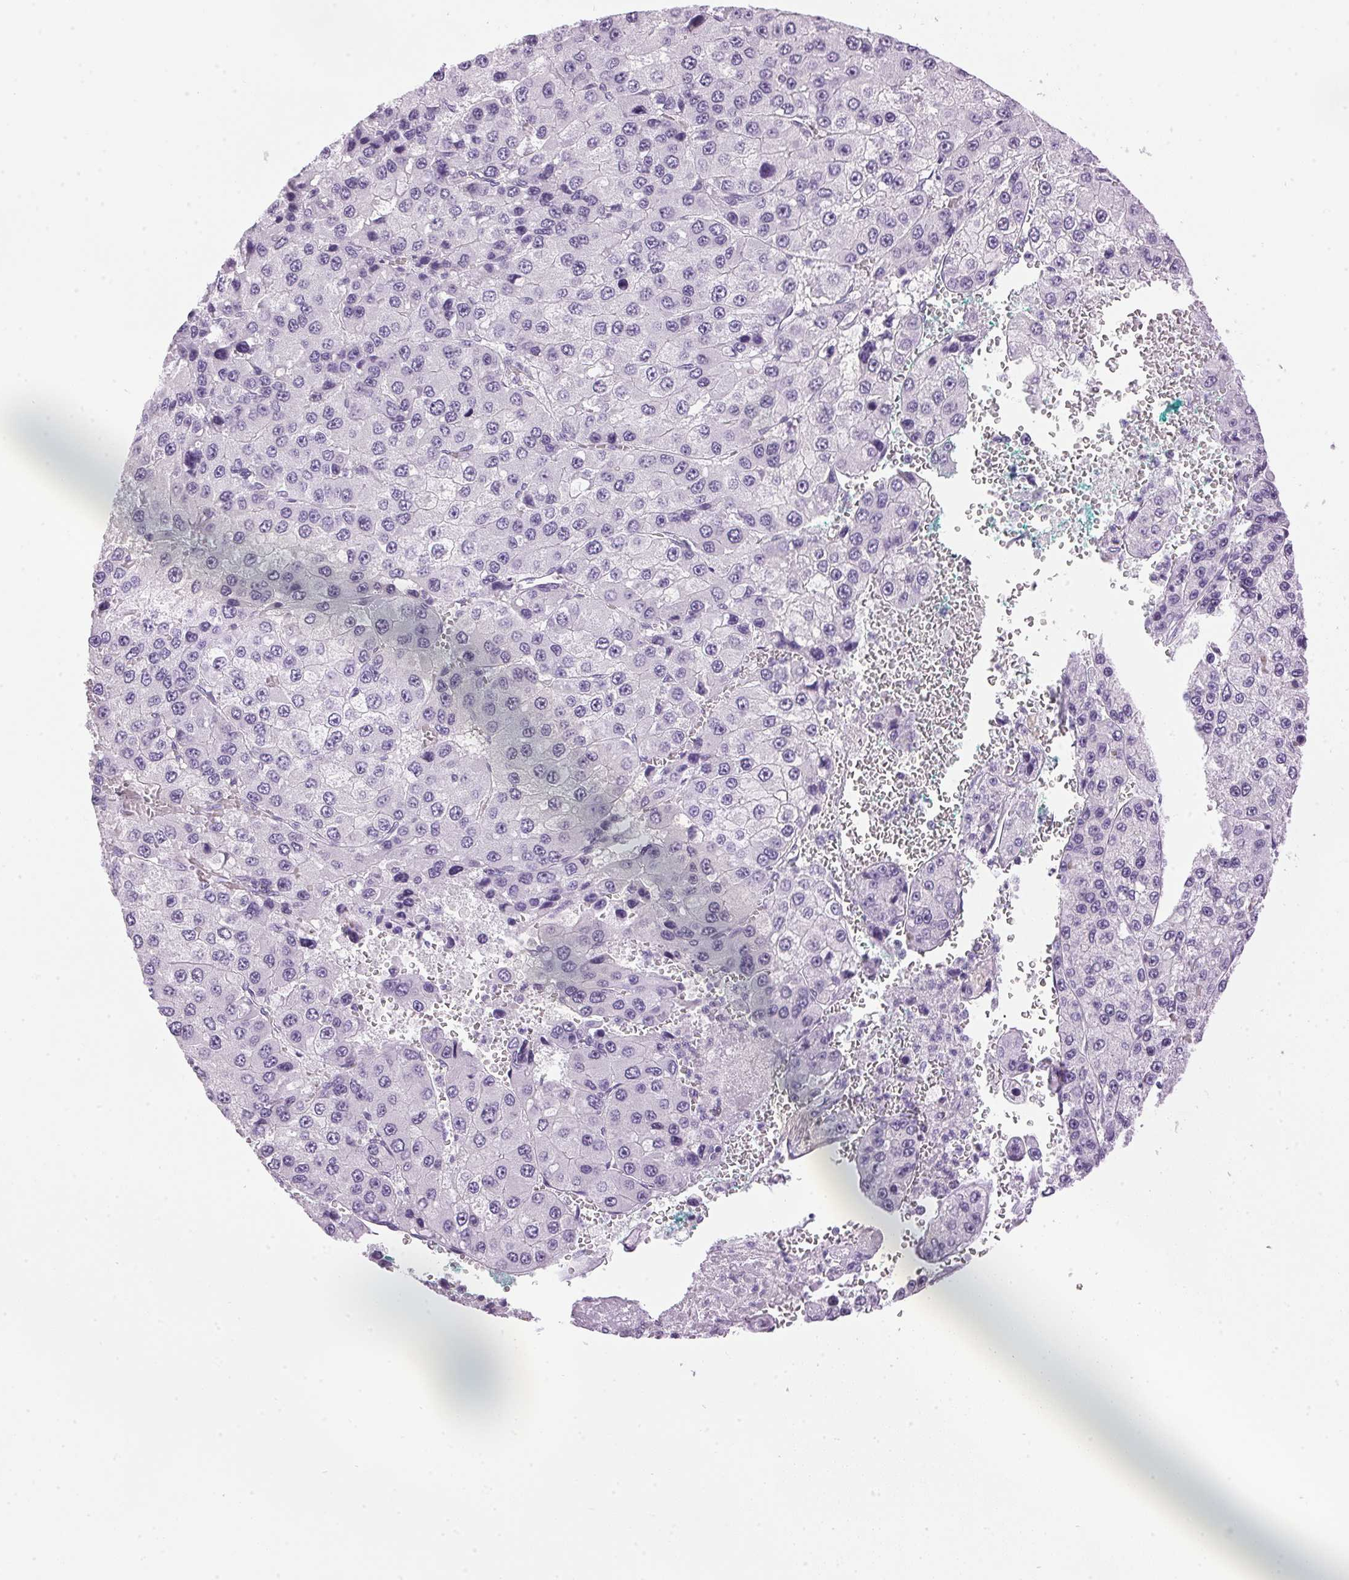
{"staining": {"intensity": "negative", "quantity": "none", "location": "none"}, "tissue": "liver cancer", "cell_type": "Tumor cells", "image_type": "cancer", "snomed": [{"axis": "morphology", "description": "Carcinoma, Hepatocellular, NOS"}, {"axis": "topography", "description": "Liver"}], "caption": "DAB (3,3'-diaminobenzidine) immunohistochemical staining of human hepatocellular carcinoma (liver) exhibits no significant staining in tumor cells. (Brightfield microscopy of DAB (3,3'-diaminobenzidine) immunohistochemistry (IHC) at high magnification).", "gene": "SP7", "patient": {"sex": "female", "age": 73}}